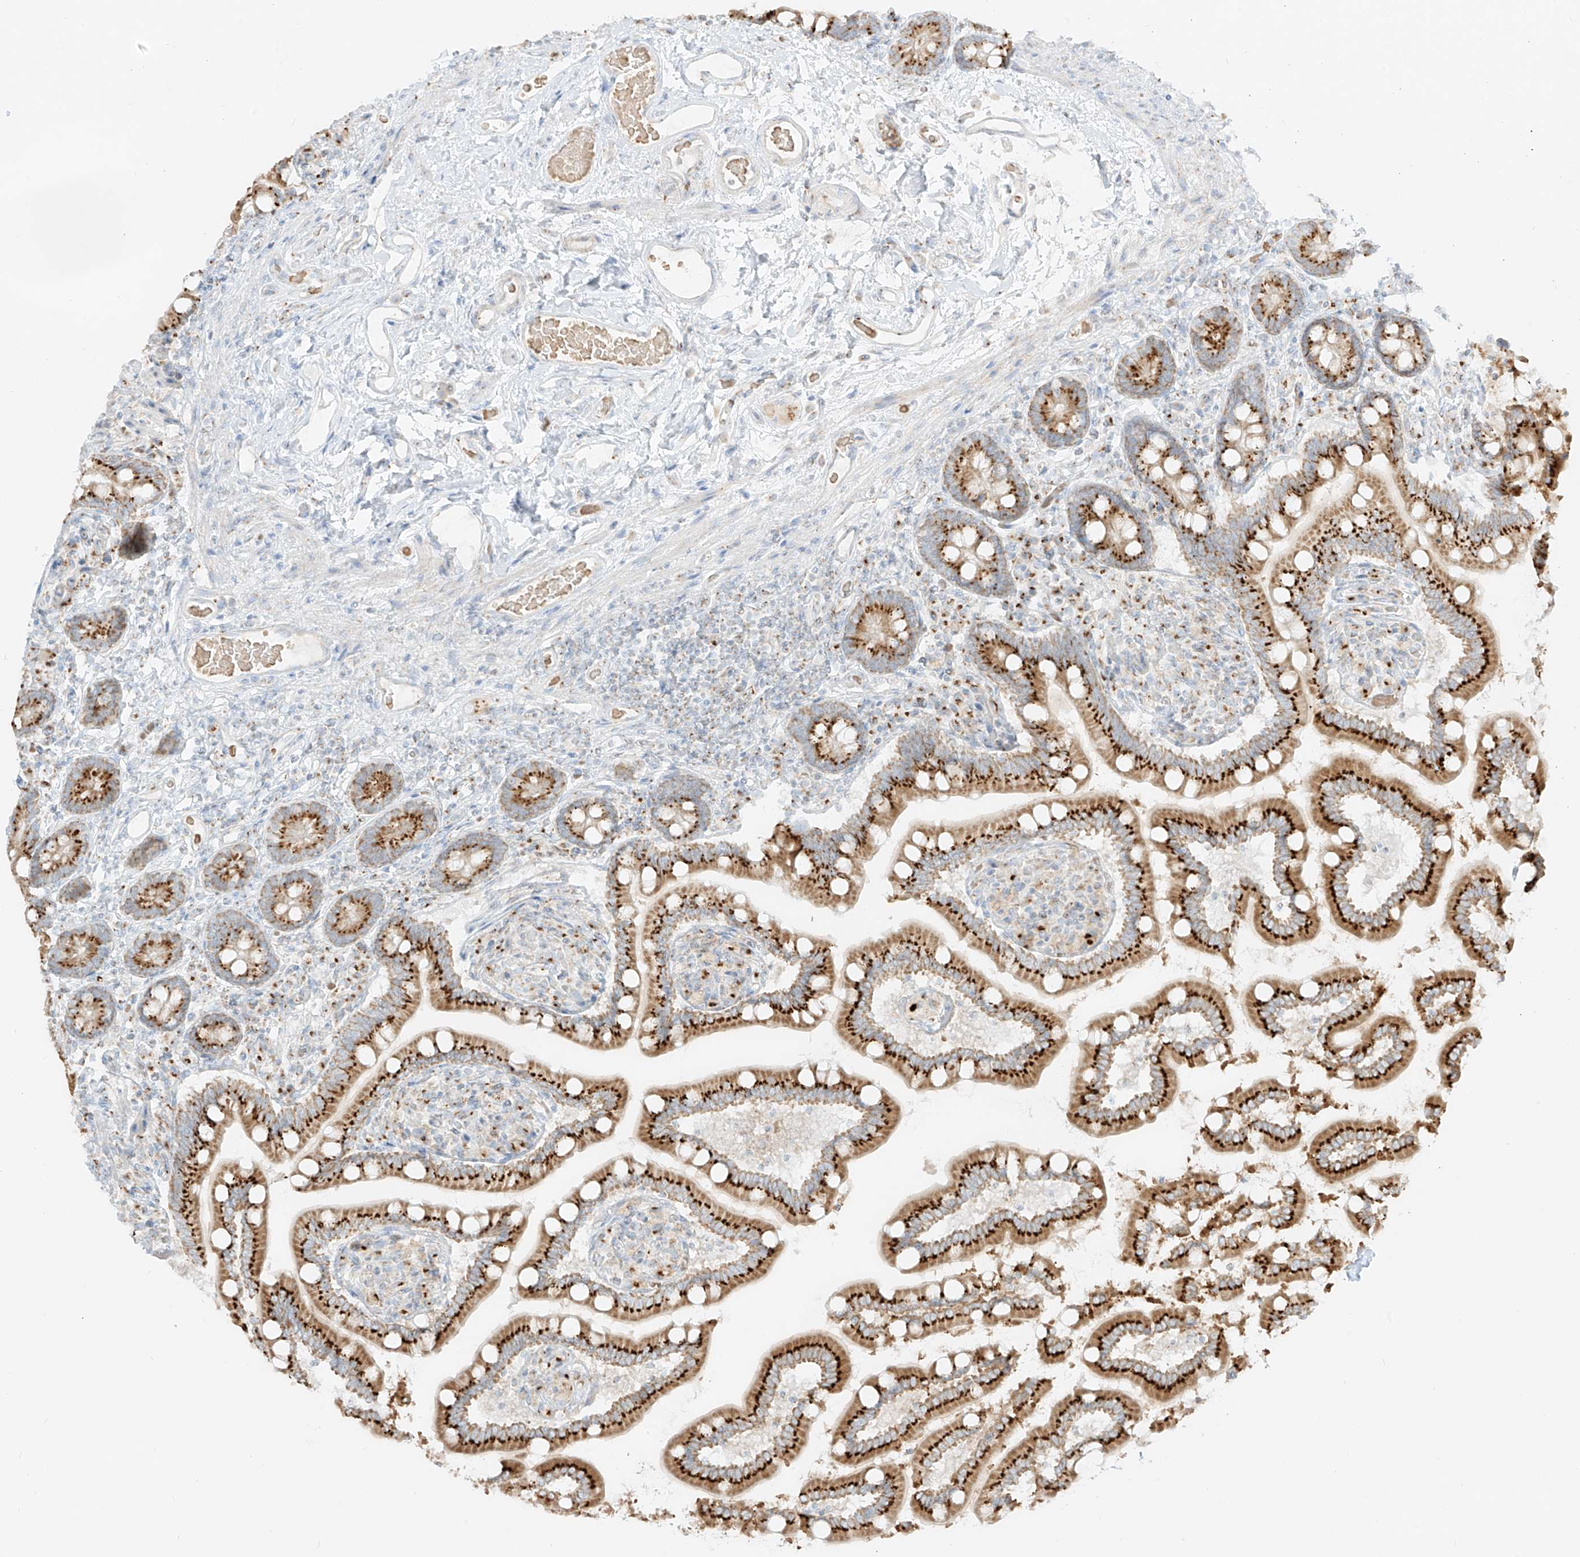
{"staining": {"intensity": "strong", "quantity": ">75%", "location": "cytoplasmic/membranous"}, "tissue": "small intestine", "cell_type": "Glandular cells", "image_type": "normal", "snomed": [{"axis": "morphology", "description": "Normal tissue, NOS"}, {"axis": "topography", "description": "Small intestine"}], "caption": "Strong cytoplasmic/membranous positivity for a protein is present in approximately >75% of glandular cells of normal small intestine using IHC.", "gene": "TMEM87B", "patient": {"sex": "female", "age": 64}}